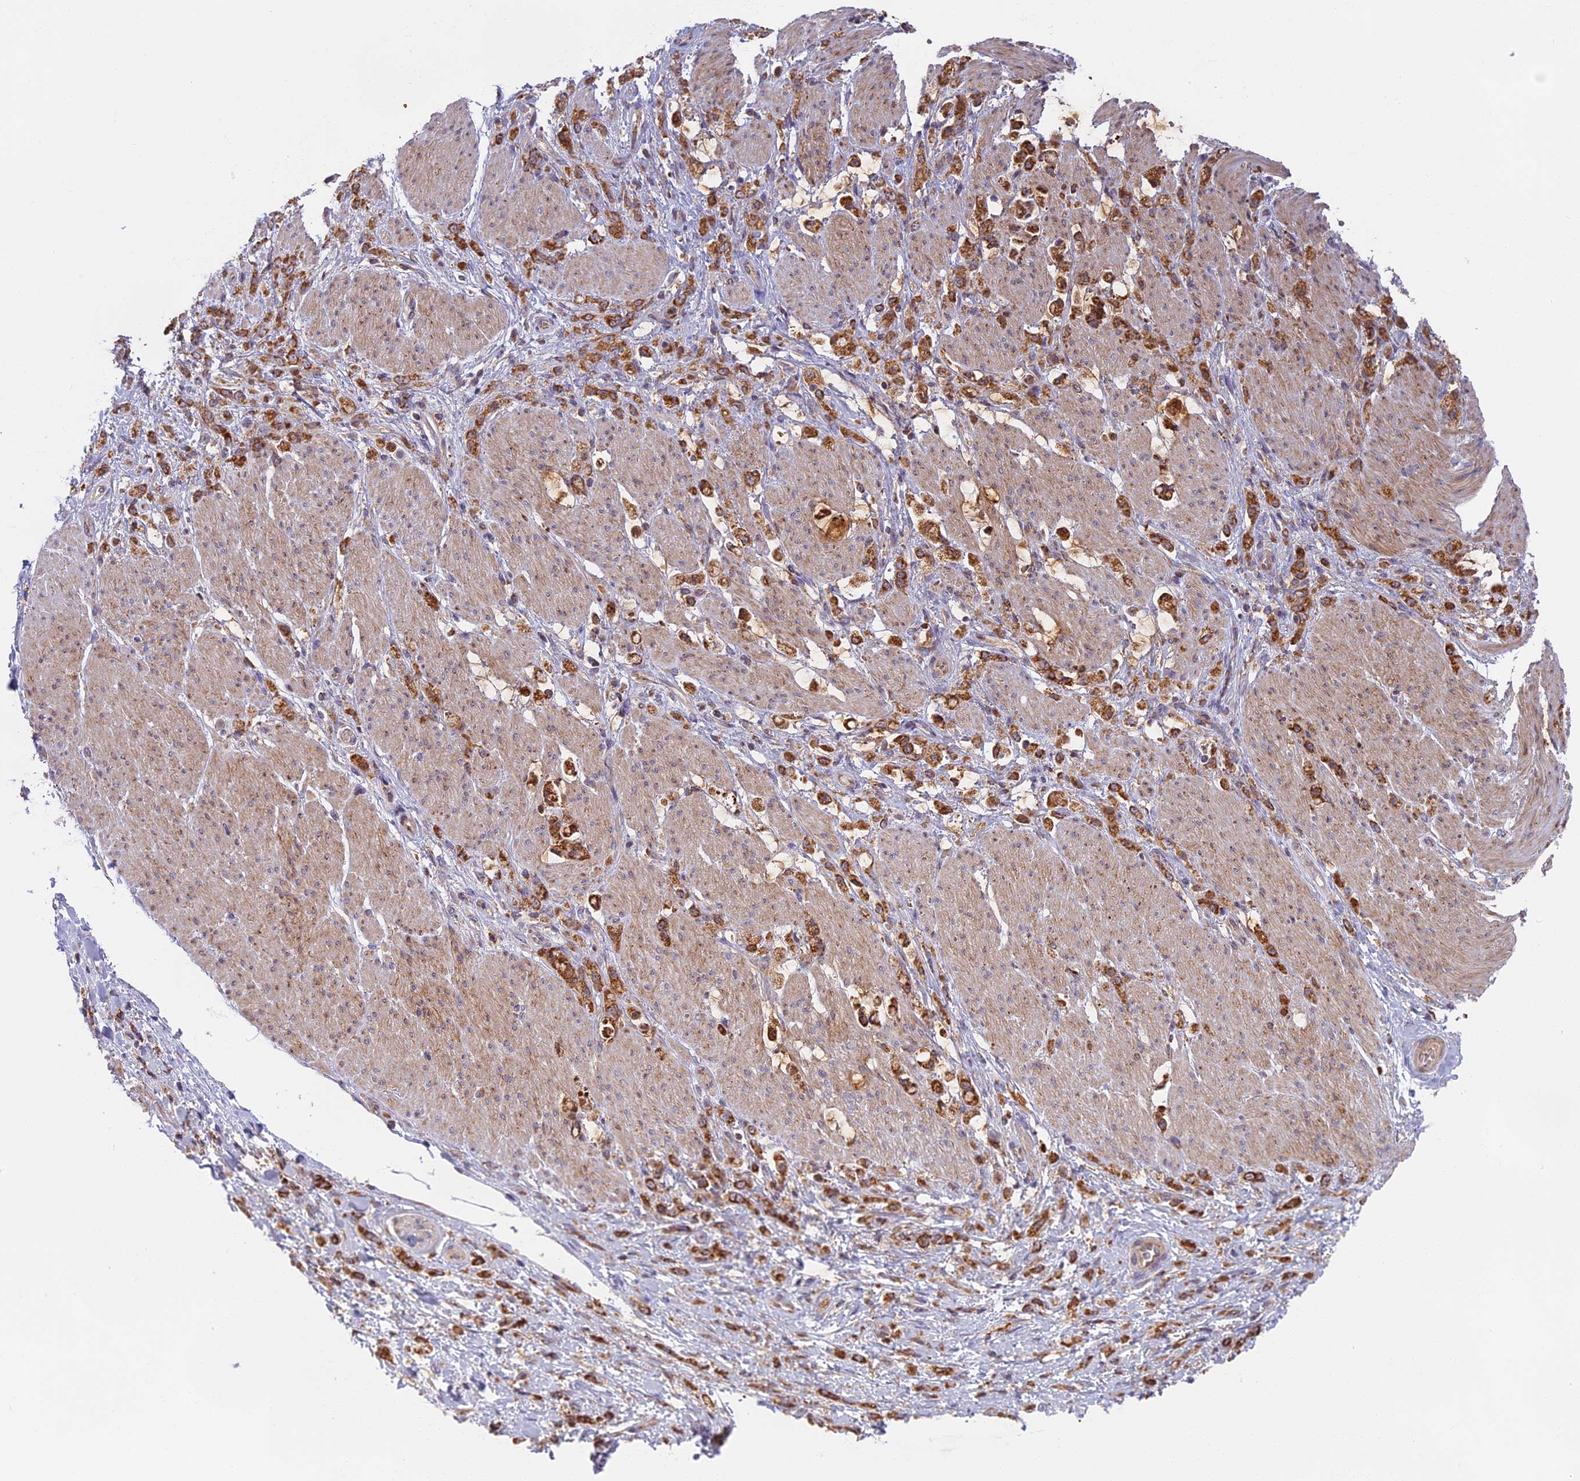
{"staining": {"intensity": "moderate", "quantity": ">75%", "location": "cytoplasmic/membranous"}, "tissue": "stomach cancer", "cell_type": "Tumor cells", "image_type": "cancer", "snomed": [{"axis": "morphology", "description": "Adenocarcinoma, NOS"}, {"axis": "topography", "description": "Stomach"}], "caption": "High-magnification brightfield microscopy of stomach cancer stained with DAB (3,3'-diaminobenzidine) (brown) and counterstained with hematoxylin (blue). tumor cells exhibit moderate cytoplasmic/membranous expression is appreciated in approximately>75% of cells. The staining was performed using DAB to visualize the protein expression in brown, while the nuclei were stained in blue with hematoxylin (Magnification: 20x).", "gene": "EDAR", "patient": {"sex": "female", "age": 60}}